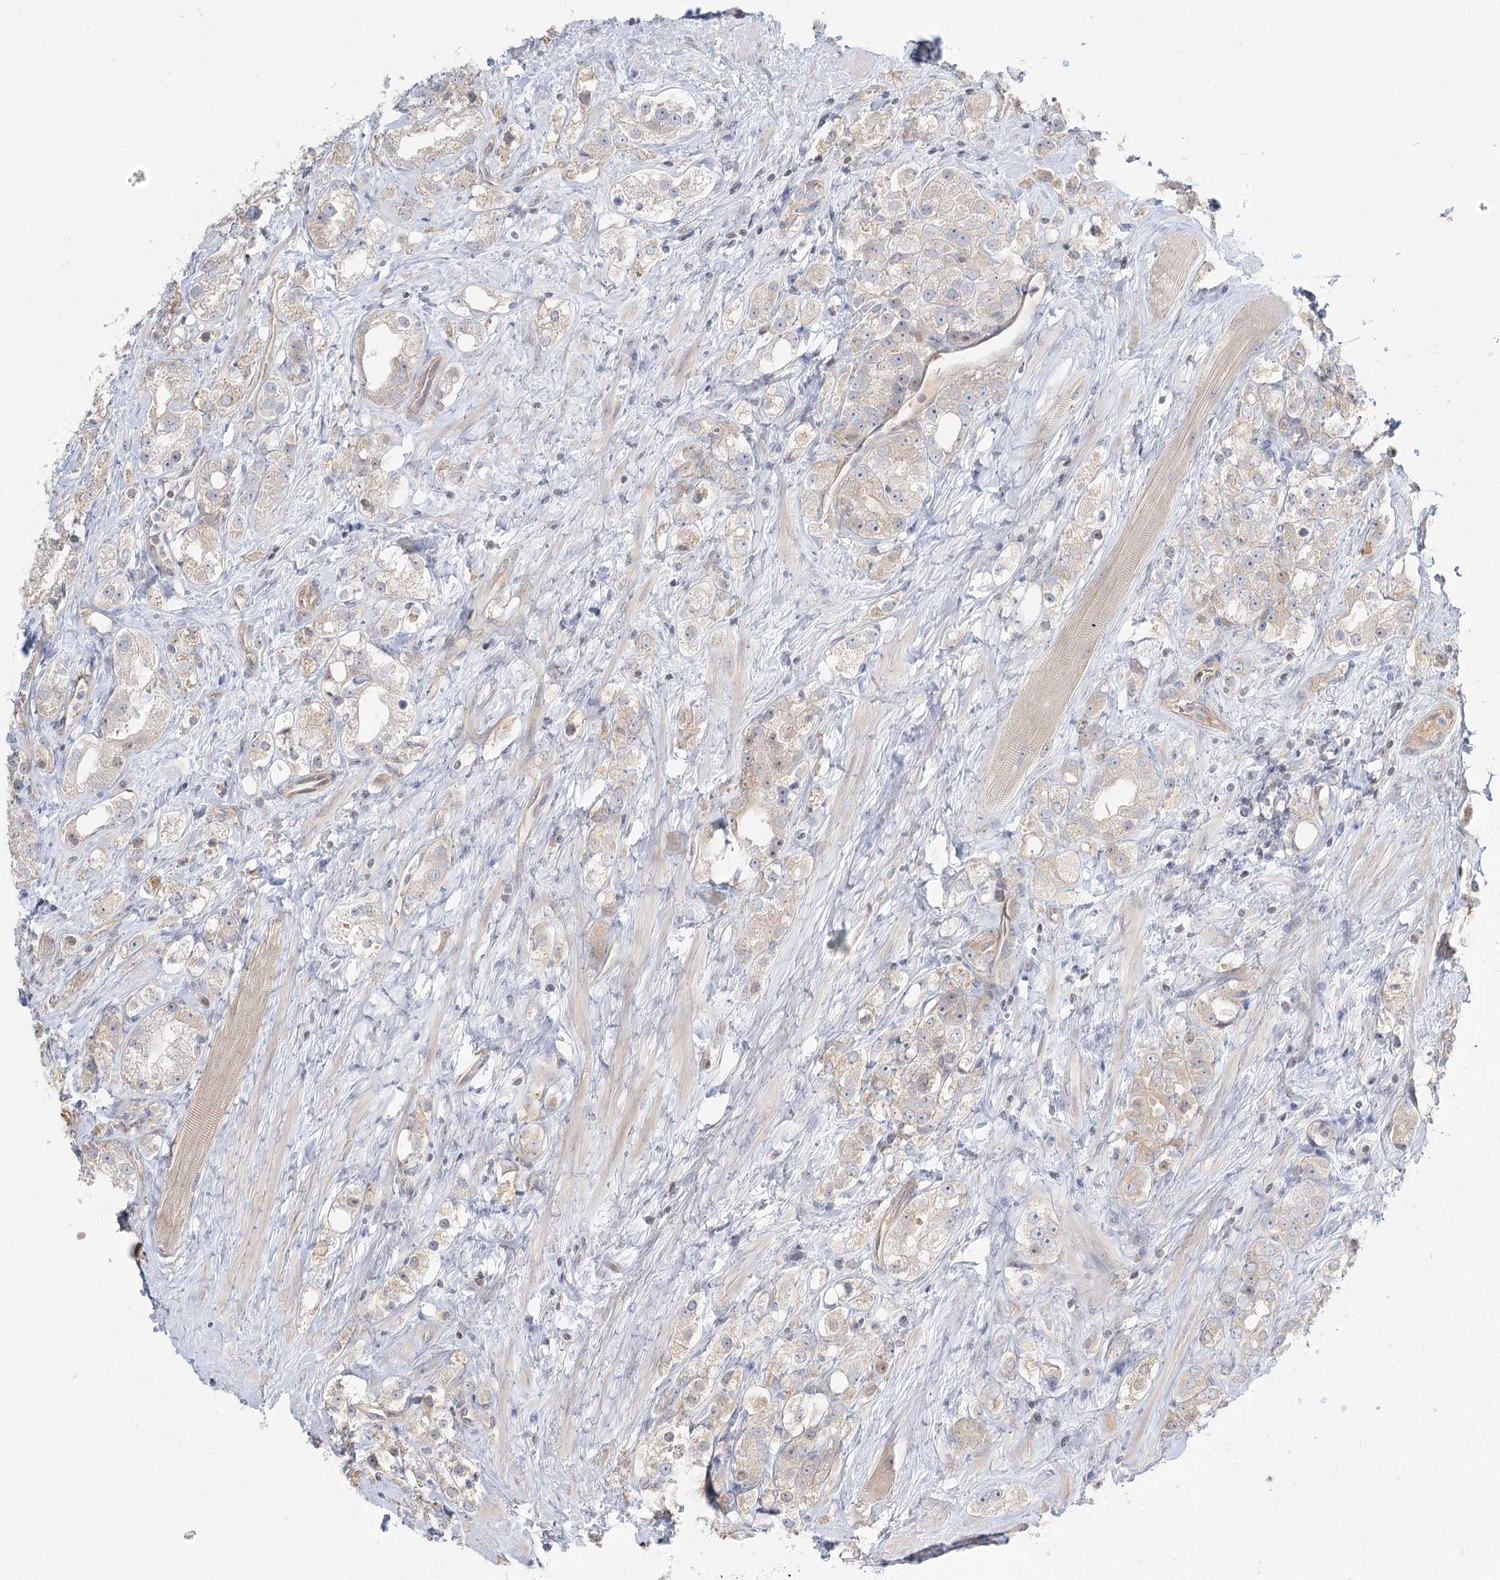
{"staining": {"intensity": "negative", "quantity": "none", "location": "none"}, "tissue": "prostate cancer", "cell_type": "Tumor cells", "image_type": "cancer", "snomed": [{"axis": "morphology", "description": "Adenocarcinoma, NOS"}, {"axis": "topography", "description": "Prostate"}], "caption": "Tumor cells are negative for protein expression in human prostate adenocarcinoma. (DAB (3,3'-diaminobenzidine) immunohistochemistry (IHC) with hematoxylin counter stain).", "gene": "GUCY2C", "patient": {"sex": "male", "age": 79}}